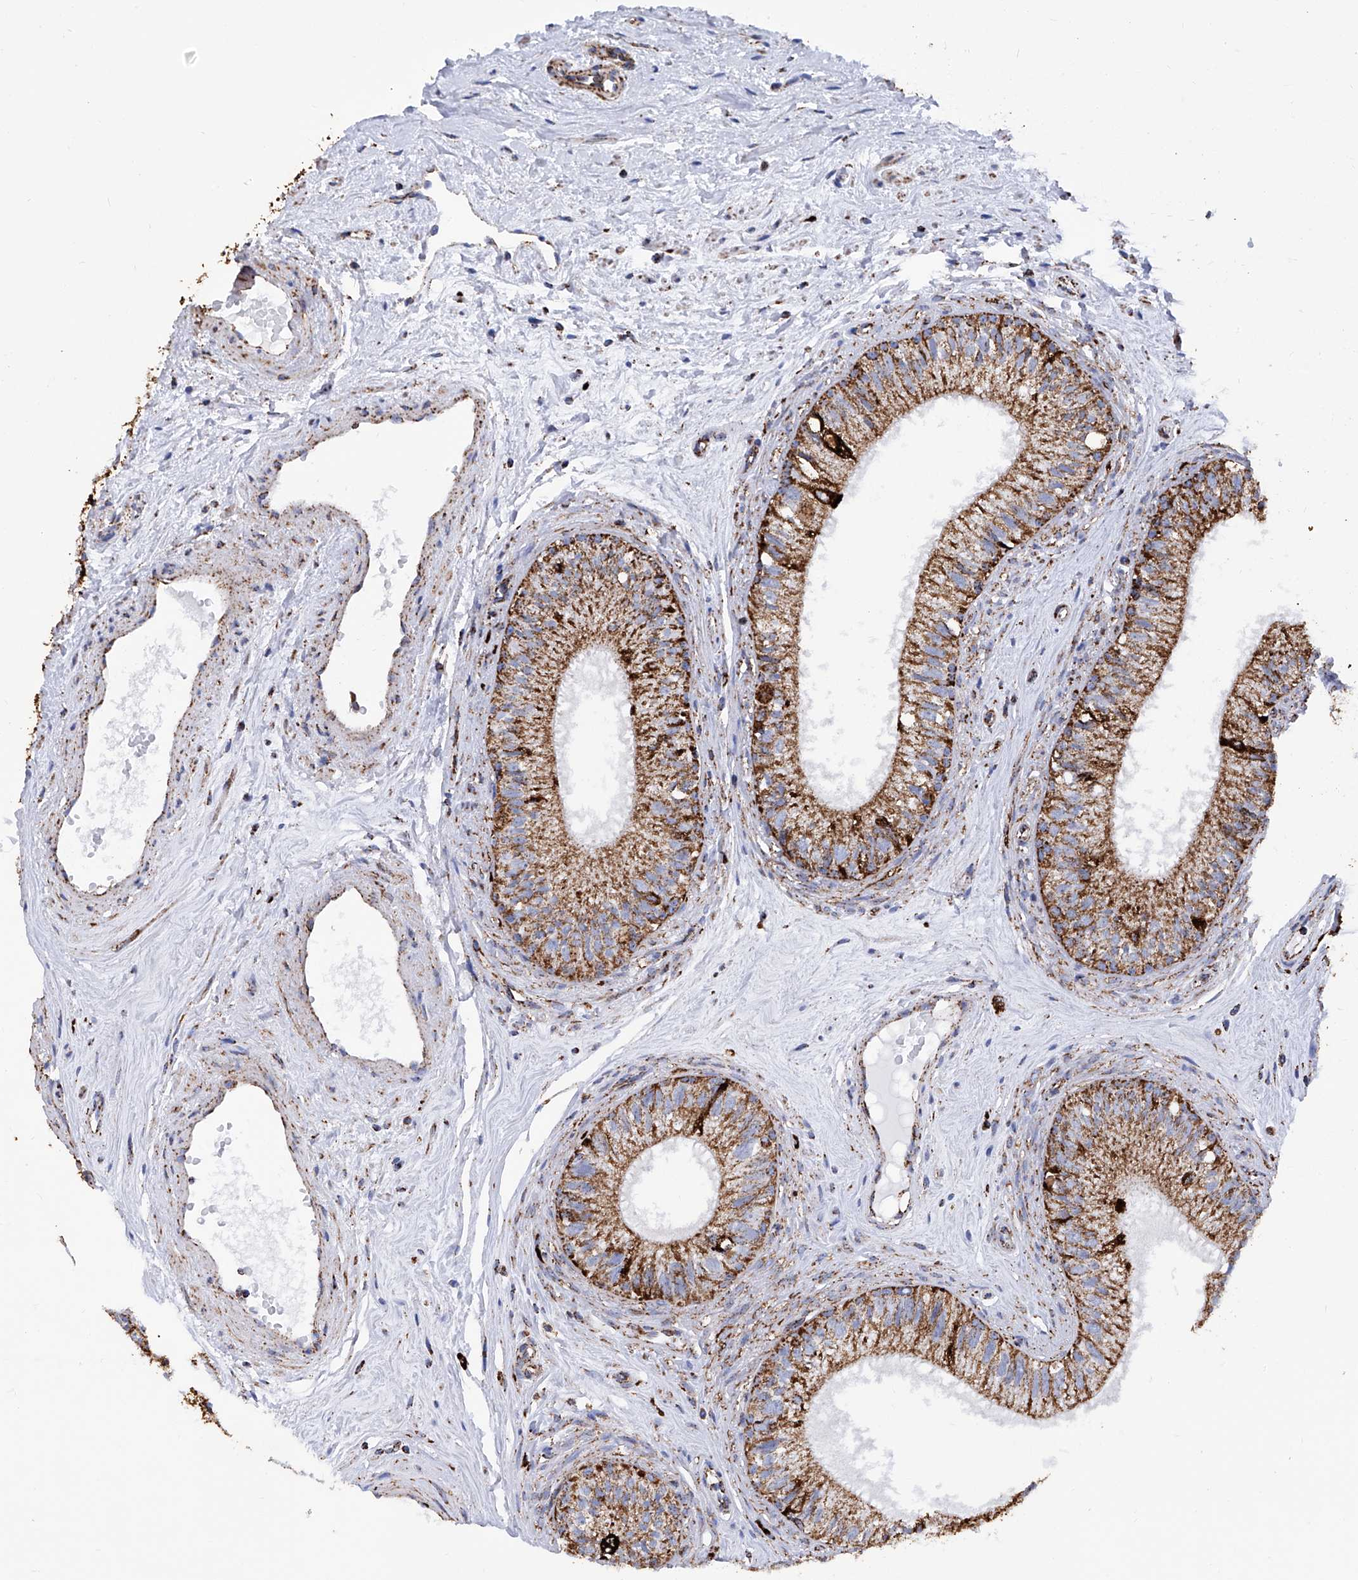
{"staining": {"intensity": "strong", "quantity": ">75%", "location": "cytoplasmic/membranous"}, "tissue": "epididymis", "cell_type": "Glandular cells", "image_type": "normal", "snomed": [{"axis": "morphology", "description": "Normal tissue, NOS"}, {"axis": "topography", "description": "Epididymis"}], "caption": "Immunohistochemistry (IHC) photomicrograph of unremarkable human epididymis stained for a protein (brown), which displays high levels of strong cytoplasmic/membranous positivity in approximately >75% of glandular cells.", "gene": "ATP5PF", "patient": {"sex": "male", "age": 71}}